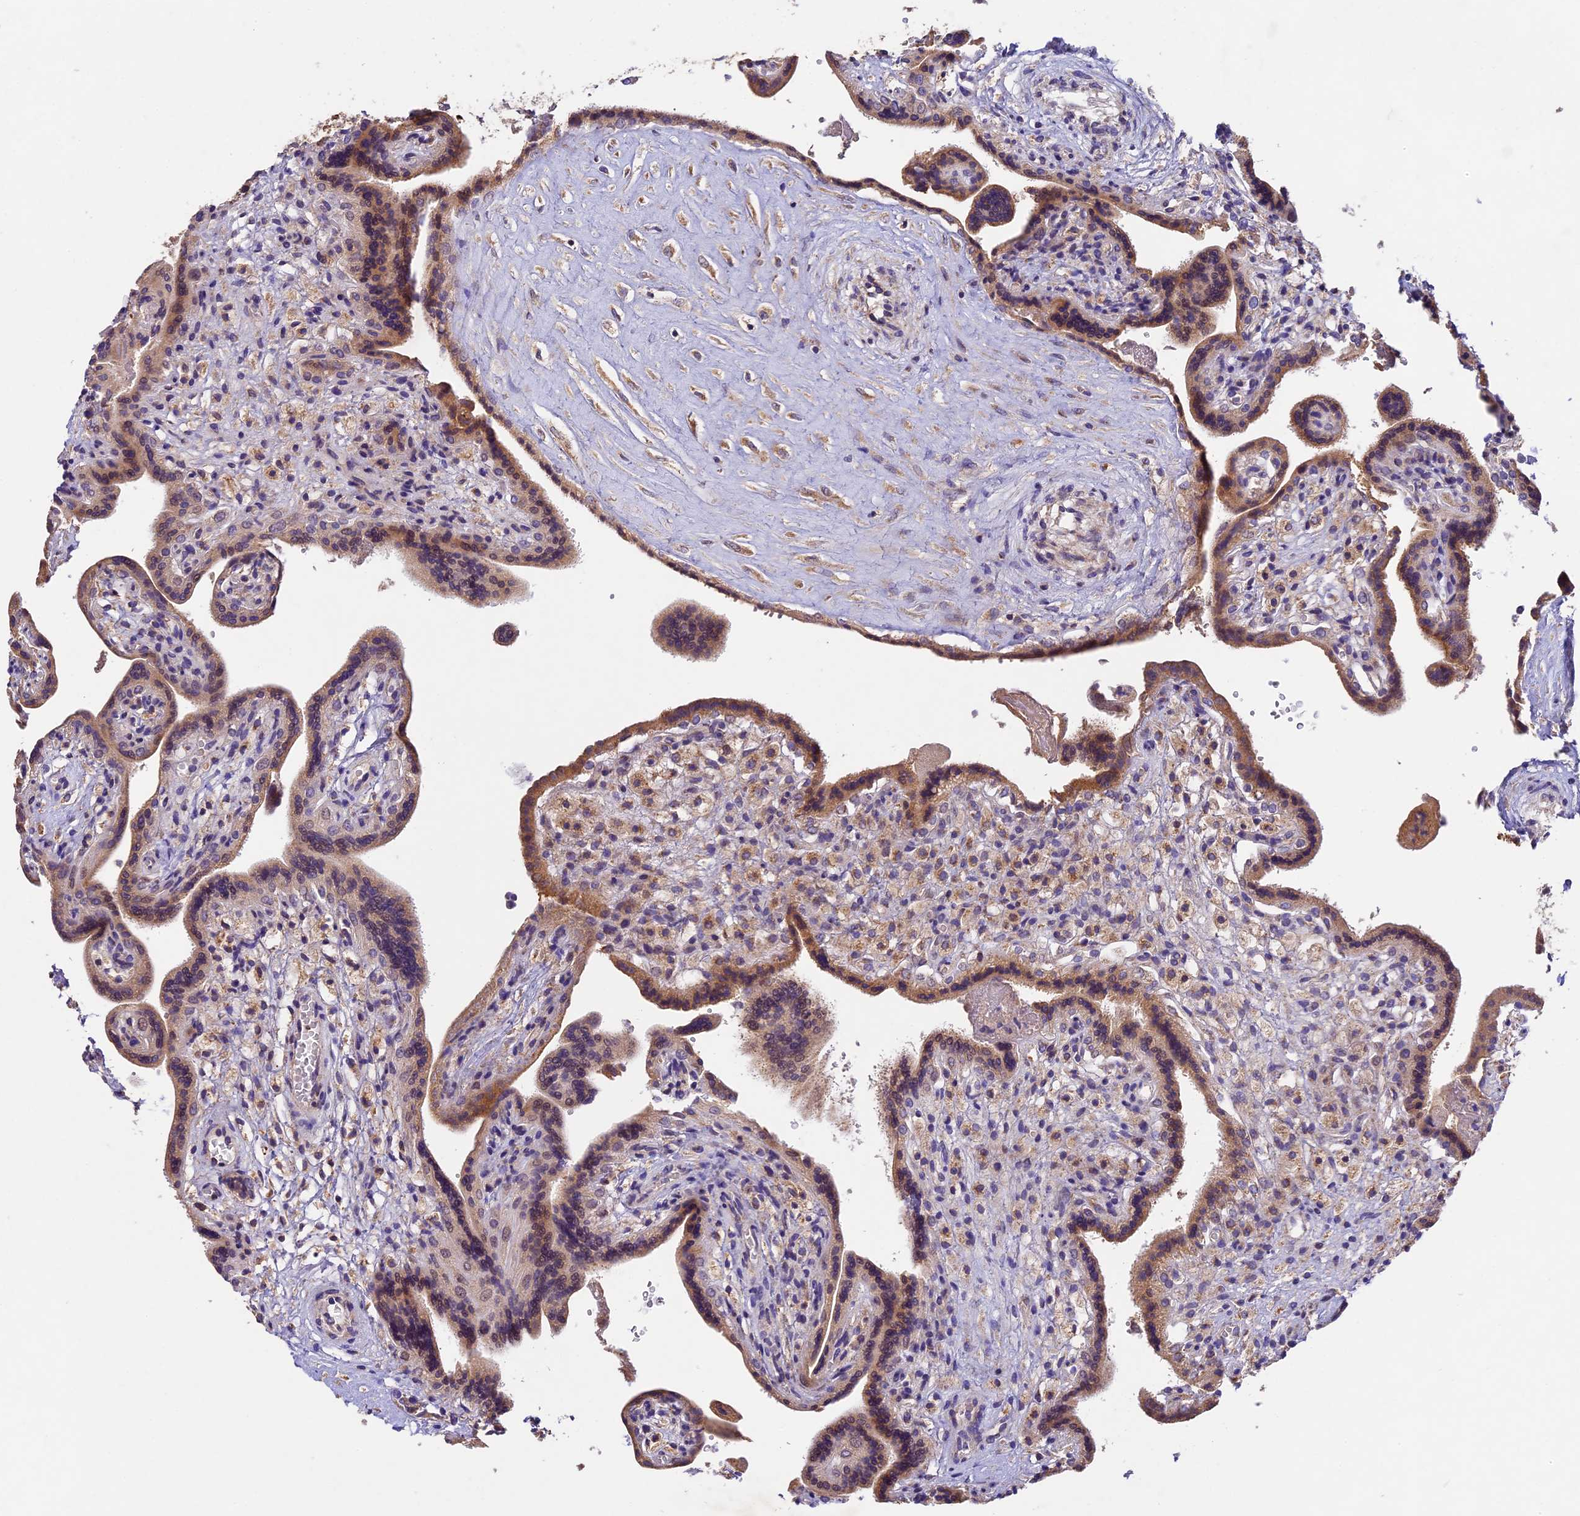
{"staining": {"intensity": "moderate", "quantity": ">75%", "location": "cytoplasmic/membranous"}, "tissue": "placenta", "cell_type": "Trophoblastic cells", "image_type": "normal", "snomed": [{"axis": "morphology", "description": "Normal tissue, NOS"}, {"axis": "topography", "description": "Placenta"}], "caption": "About >75% of trophoblastic cells in benign placenta reveal moderate cytoplasmic/membranous protein expression as visualized by brown immunohistochemical staining.", "gene": "OCEL1", "patient": {"sex": "female", "age": 37}}